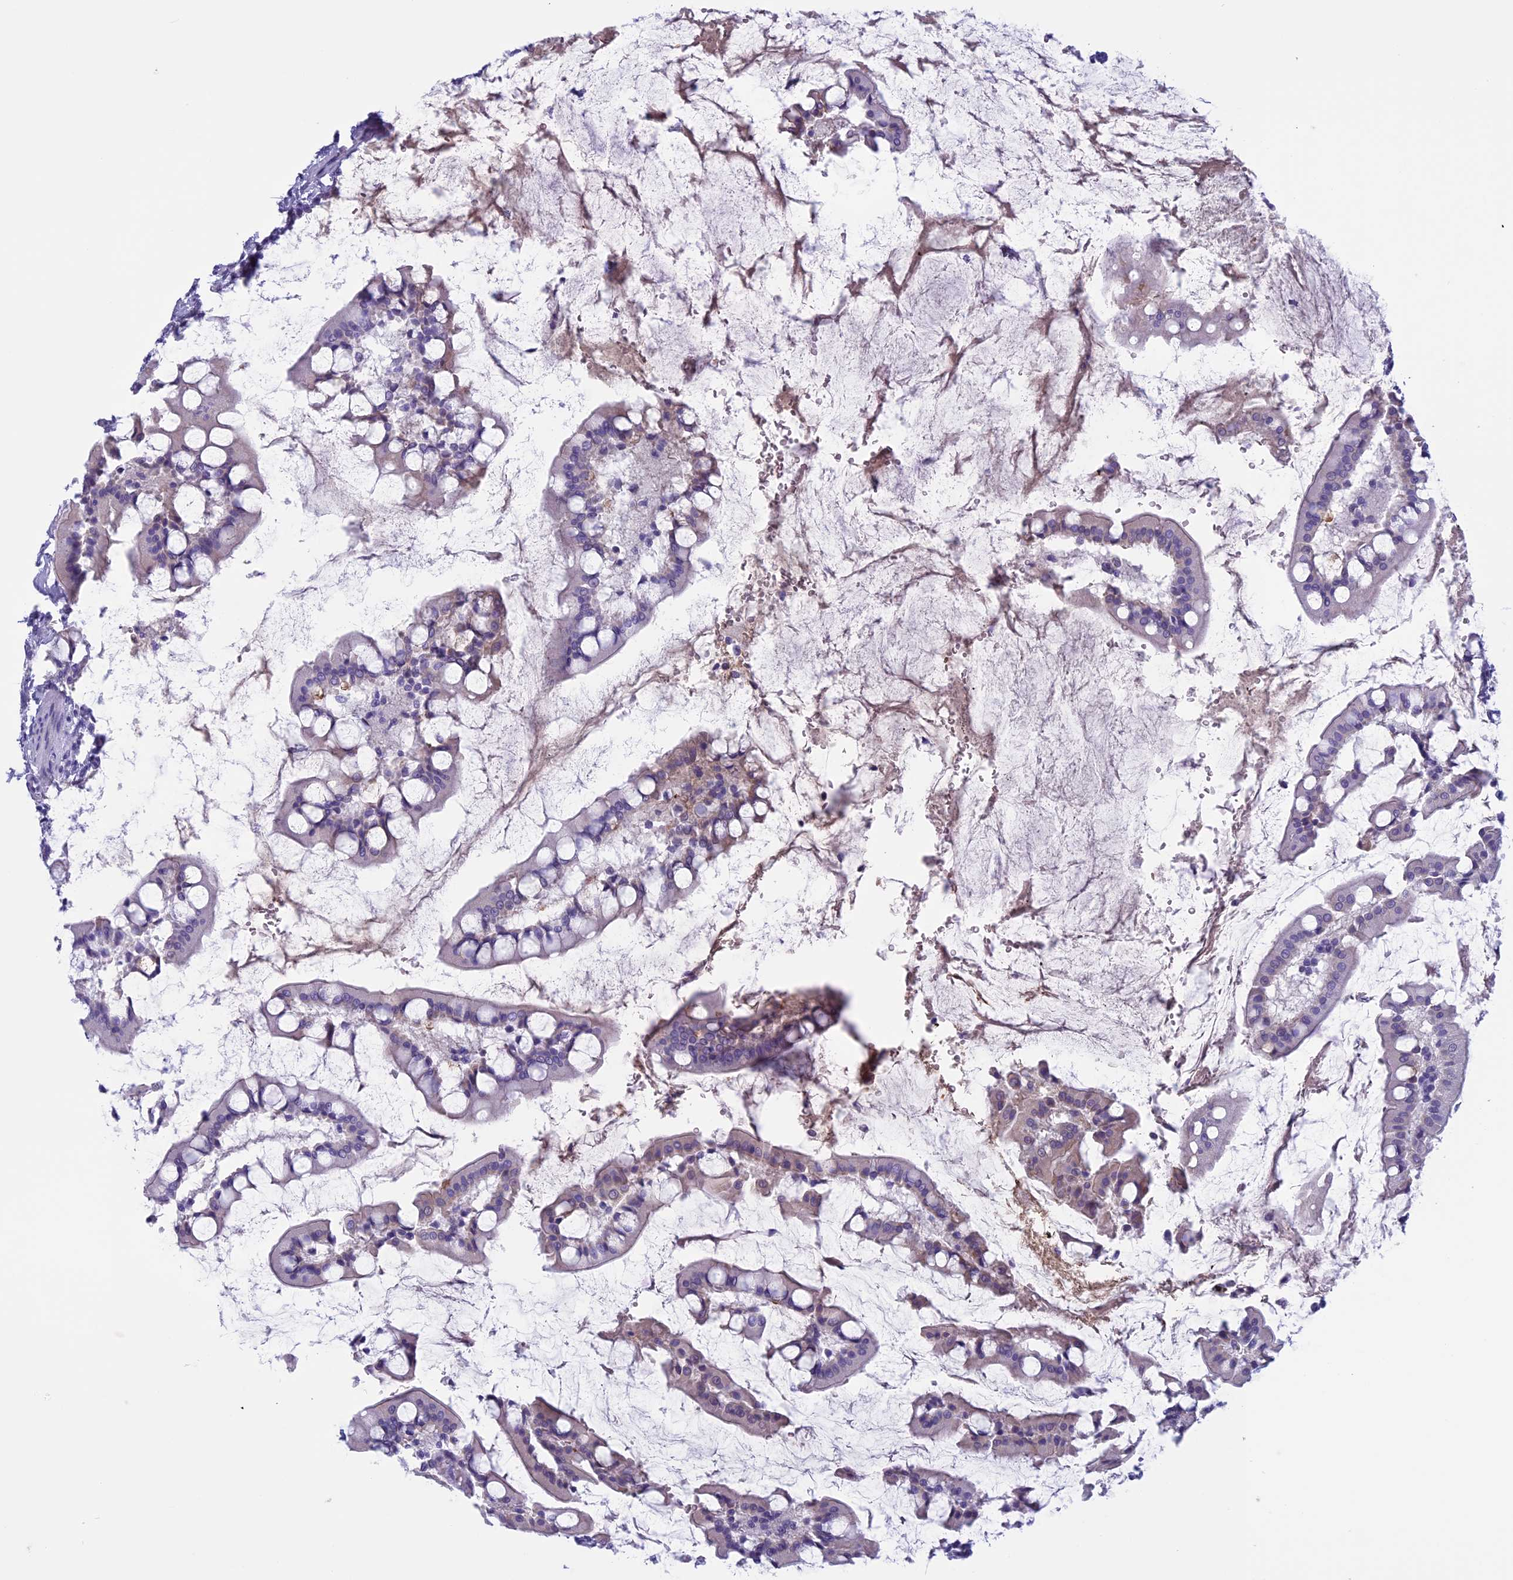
{"staining": {"intensity": "negative", "quantity": "none", "location": "none"}, "tissue": "small intestine", "cell_type": "Glandular cells", "image_type": "normal", "snomed": [{"axis": "morphology", "description": "Normal tissue, NOS"}, {"axis": "topography", "description": "Small intestine"}], "caption": "Immunohistochemistry (IHC) photomicrograph of benign small intestine: small intestine stained with DAB (3,3'-diaminobenzidine) reveals no significant protein staining in glandular cells.", "gene": "ANGPTL2", "patient": {"sex": "male", "age": 52}}